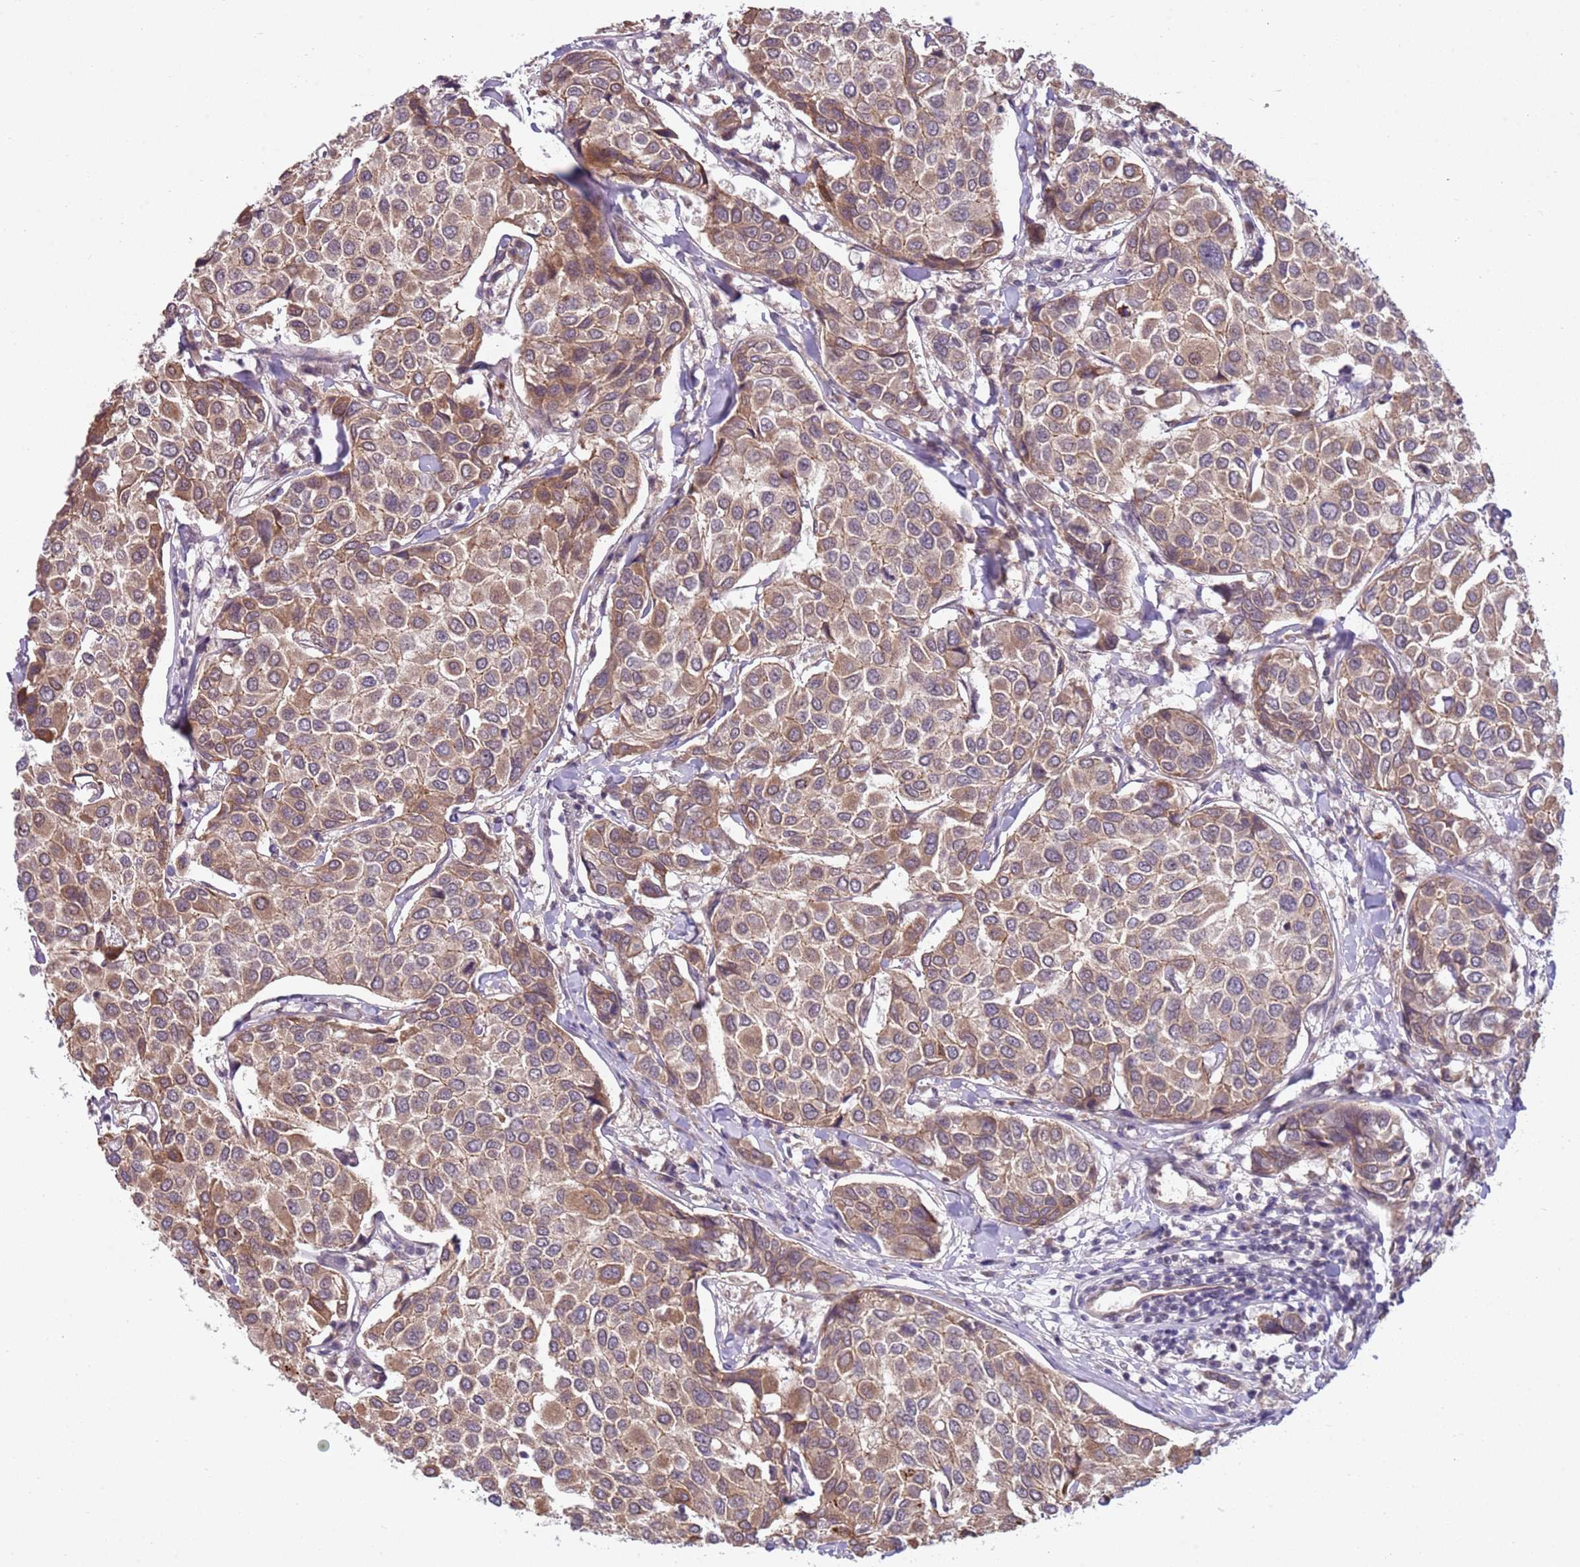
{"staining": {"intensity": "moderate", "quantity": ">75%", "location": "cytoplasmic/membranous"}, "tissue": "breast cancer", "cell_type": "Tumor cells", "image_type": "cancer", "snomed": [{"axis": "morphology", "description": "Duct carcinoma"}, {"axis": "topography", "description": "Breast"}], "caption": "High-power microscopy captured an immunohistochemistry micrograph of breast cancer, revealing moderate cytoplasmic/membranous expression in approximately >75% of tumor cells.", "gene": "TM2D1", "patient": {"sex": "female", "age": 55}}